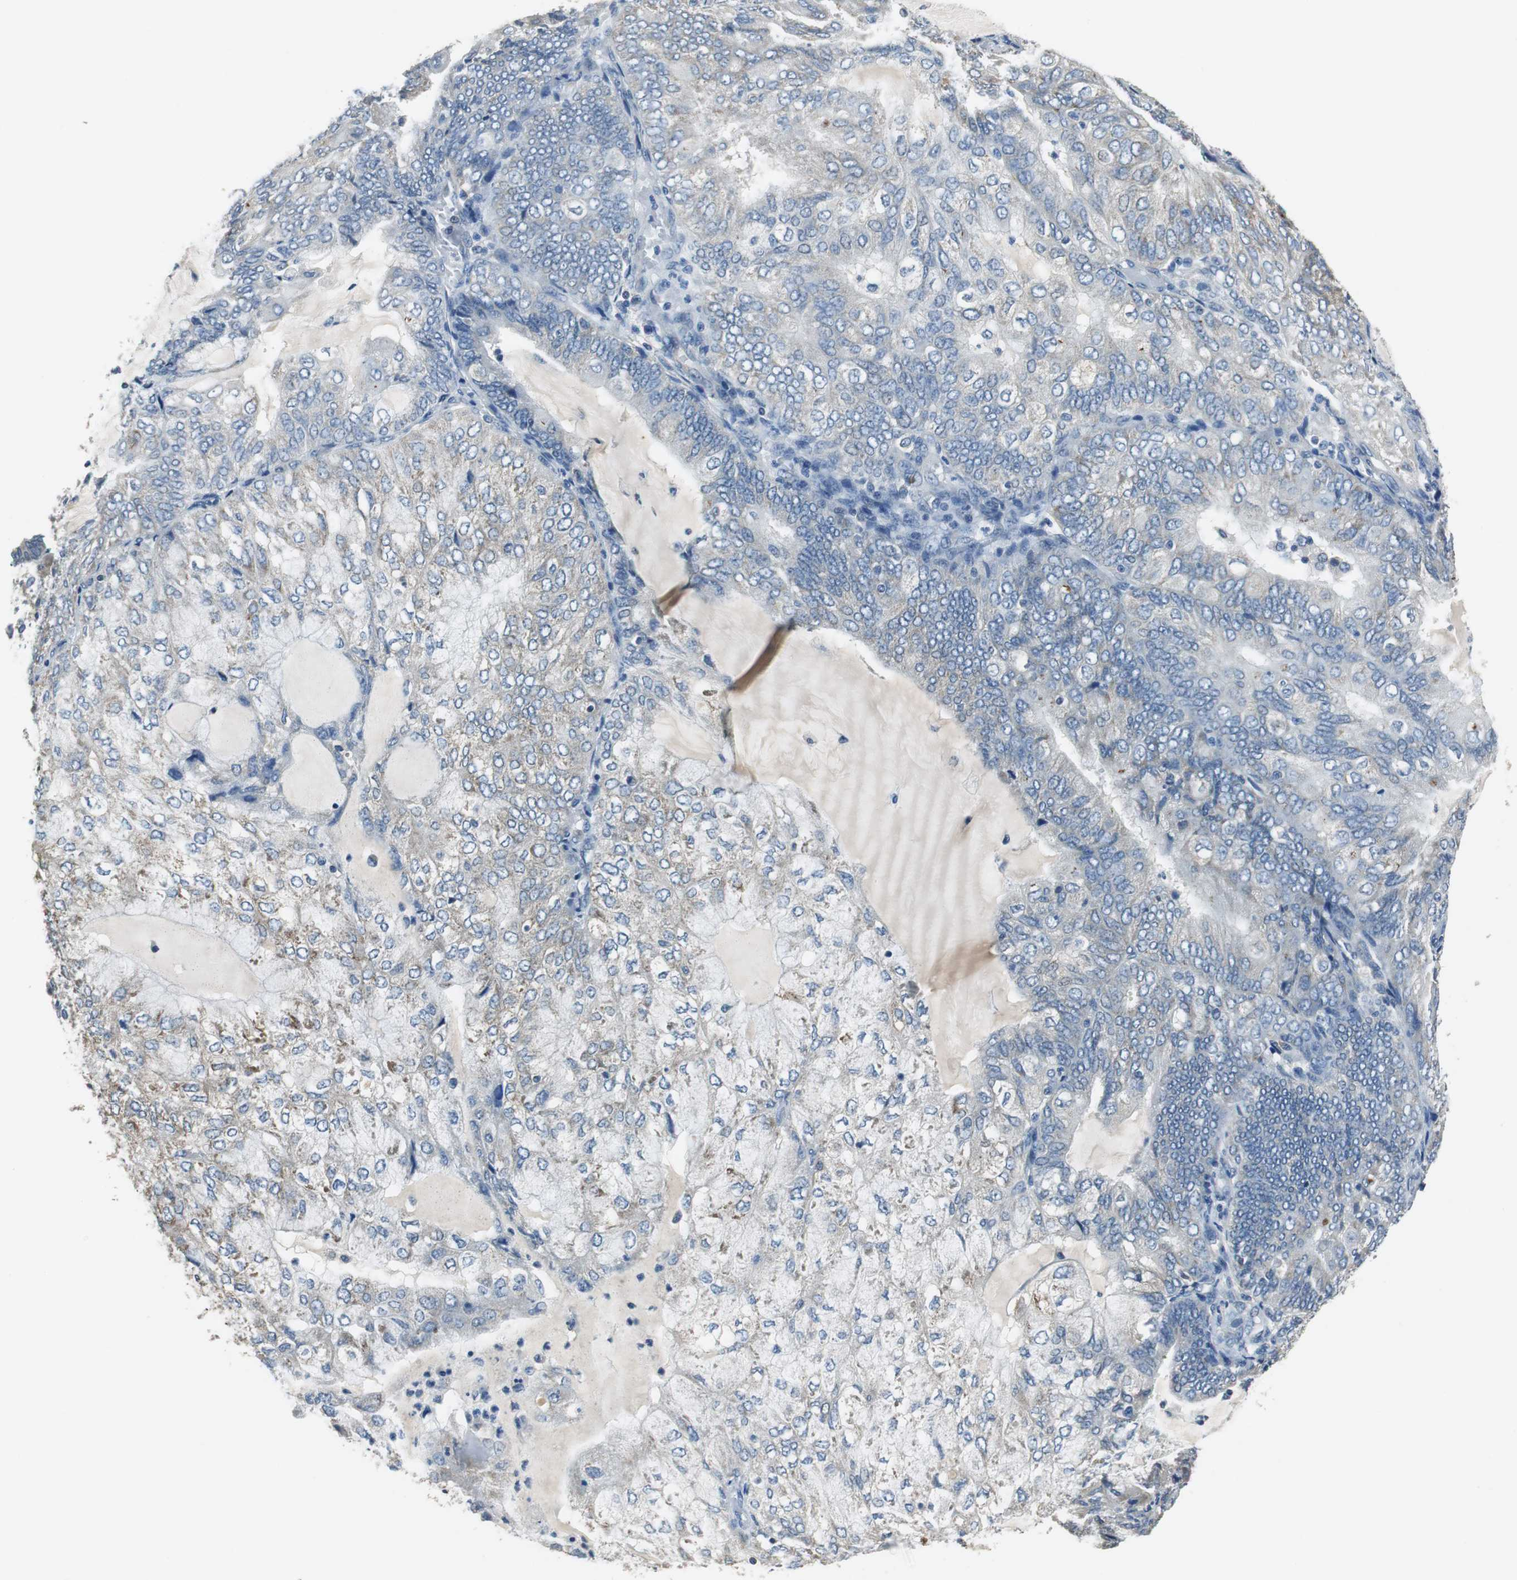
{"staining": {"intensity": "negative", "quantity": "none", "location": "none"}, "tissue": "endometrial cancer", "cell_type": "Tumor cells", "image_type": "cancer", "snomed": [{"axis": "morphology", "description": "Adenocarcinoma, NOS"}, {"axis": "topography", "description": "Endometrium"}], "caption": "The image reveals no significant positivity in tumor cells of adenocarcinoma (endometrial).", "gene": "MTIF2", "patient": {"sex": "female", "age": 81}}